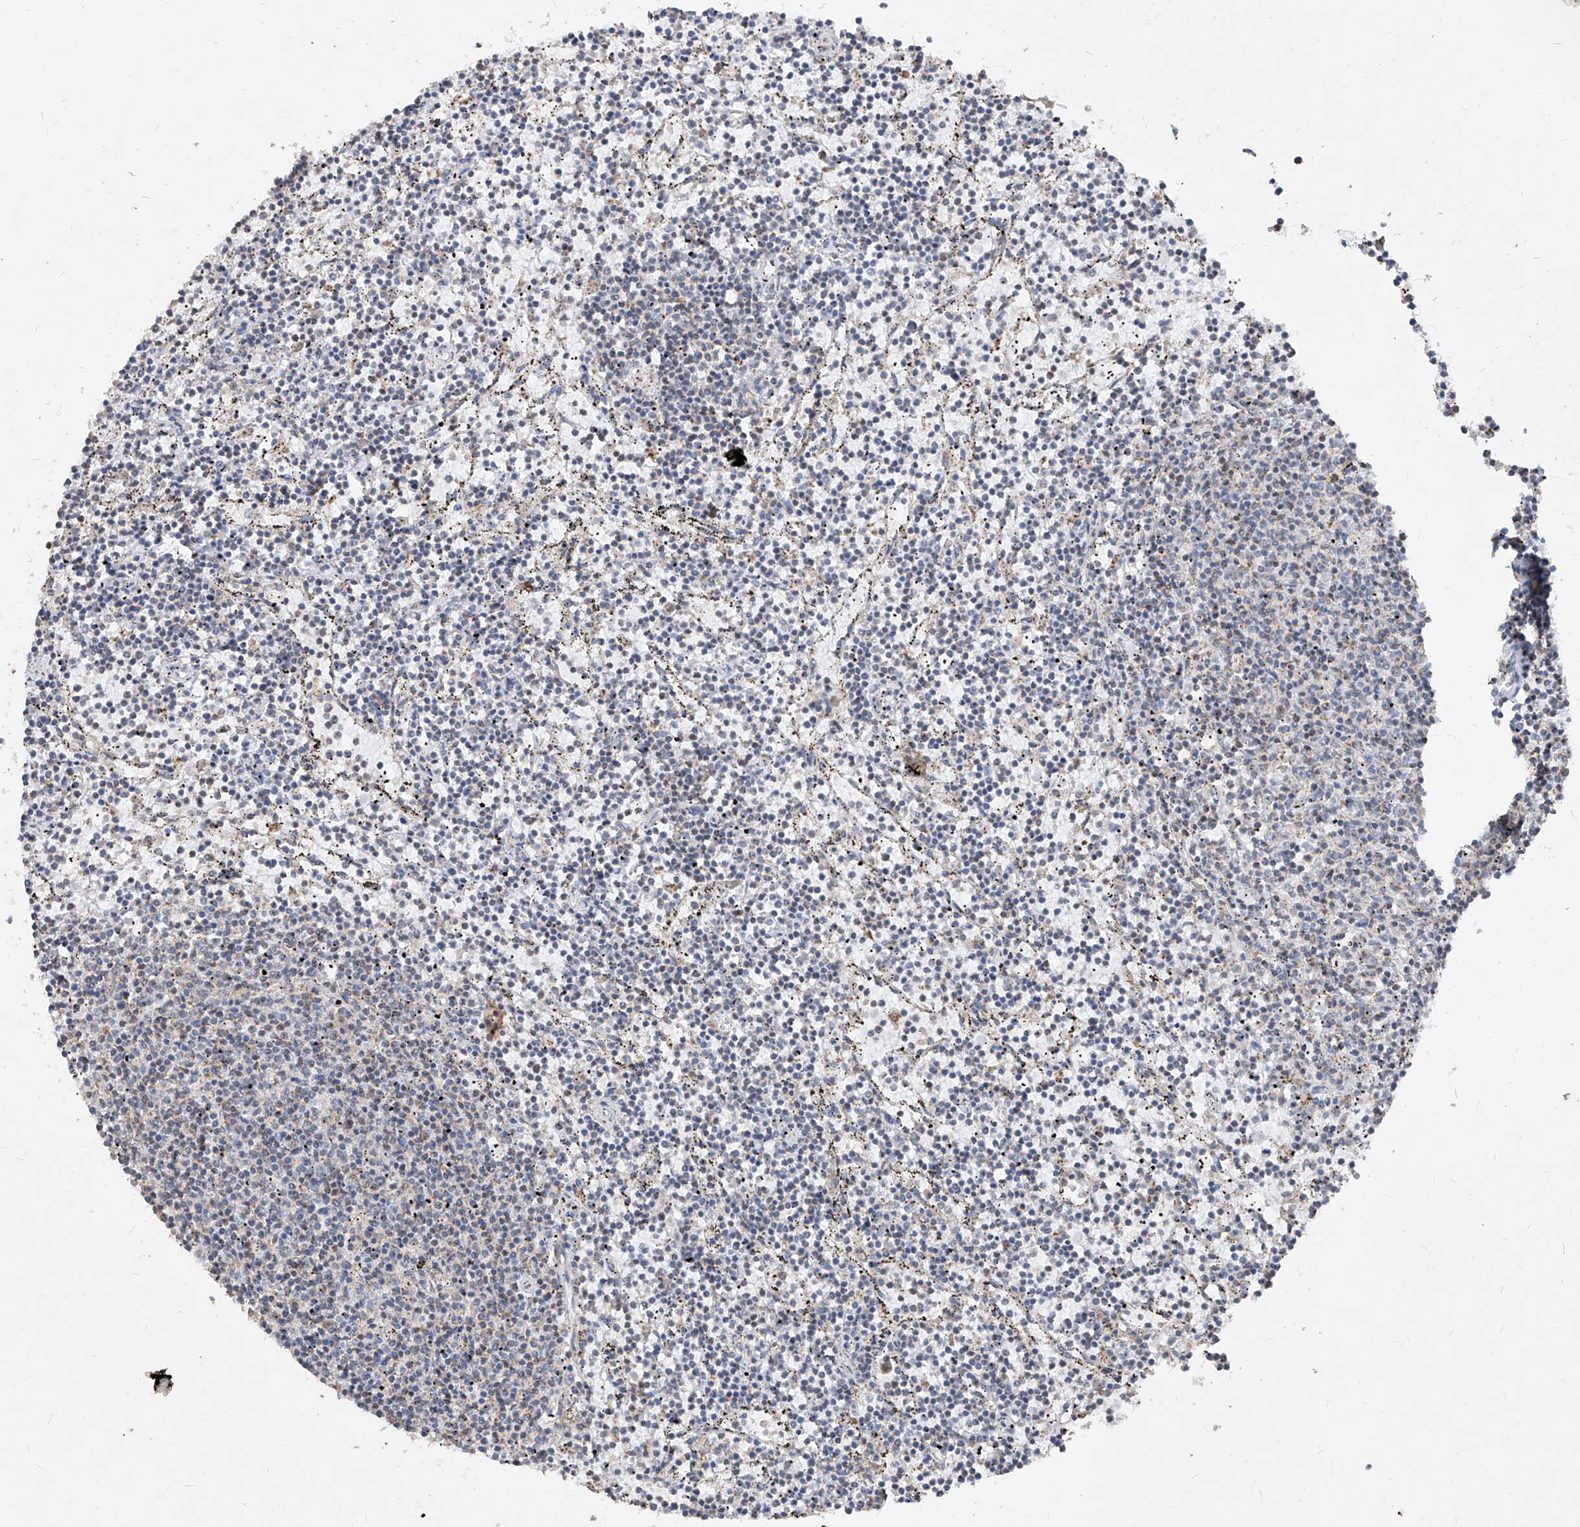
{"staining": {"intensity": "negative", "quantity": "none", "location": "none"}, "tissue": "lymphoma", "cell_type": "Tumor cells", "image_type": "cancer", "snomed": [{"axis": "morphology", "description": "Malignant lymphoma, non-Hodgkin's type, Low grade"}, {"axis": "topography", "description": "Spleen"}], "caption": "This is an IHC image of malignant lymphoma, non-Hodgkin's type (low-grade). There is no positivity in tumor cells.", "gene": "NDUFB3", "patient": {"sex": "female", "age": 50}}